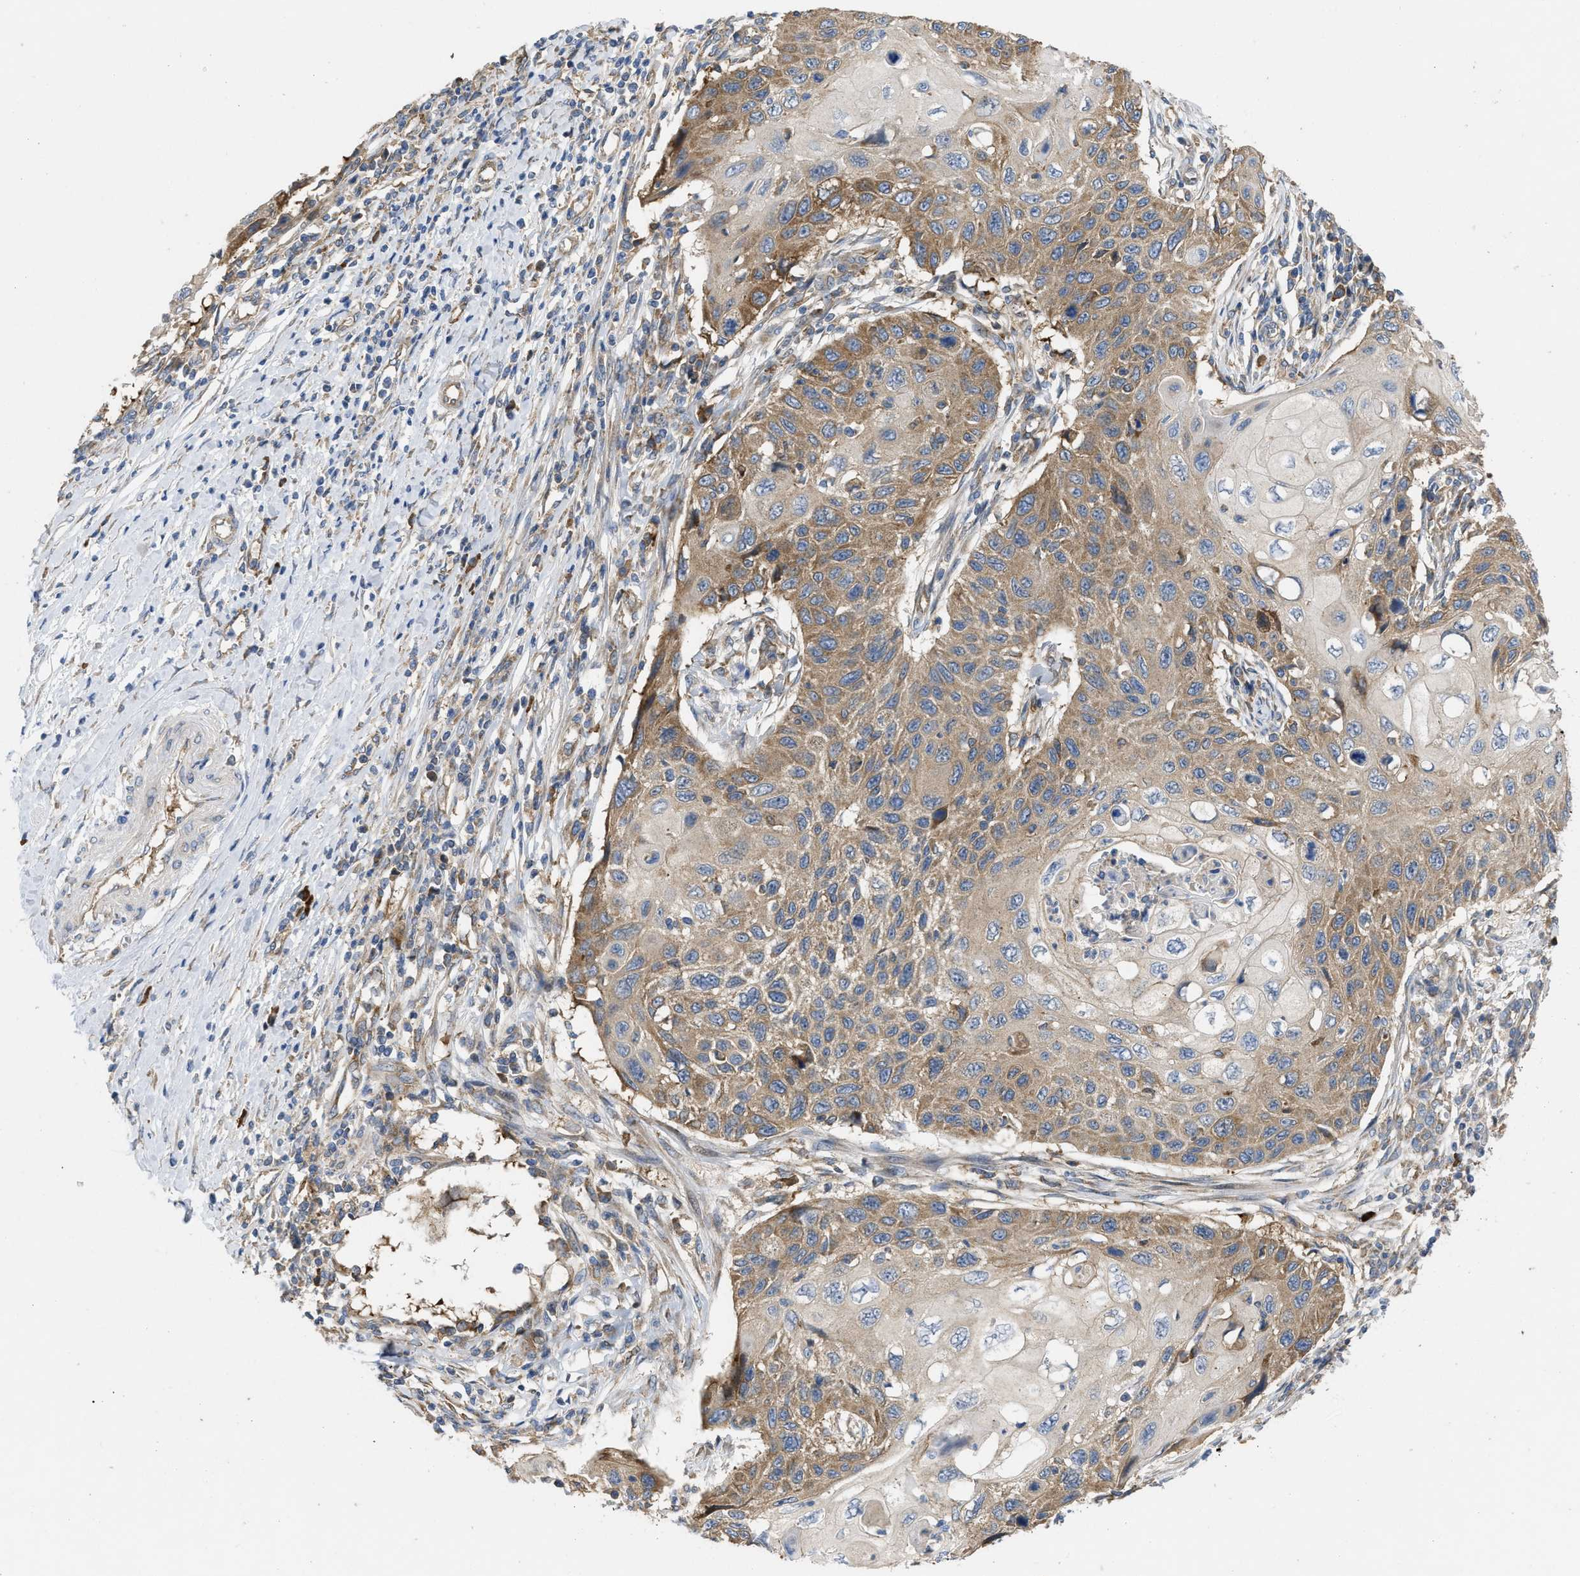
{"staining": {"intensity": "moderate", "quantity": ">75%", "location": "cytoplasmic/membranous"}, "tissue": "cervical cancer", "cell_type": "Tumor cells", "image_type": "cancer", "snomed": [{"axis": "morphology", "description": "Squamous cell carcinoma, NOS"}, {"axis": "topography", "description": "Cervix"}], "caption": "Protein expression by immunohistochemistry (IHC) demonstrates moderate cytoplasmic/membranous positivity in approximately >75% of tumor cells in cervical cancer.", "gene": "TMEM131", "patient": {"sex": "female", "age": 70}}